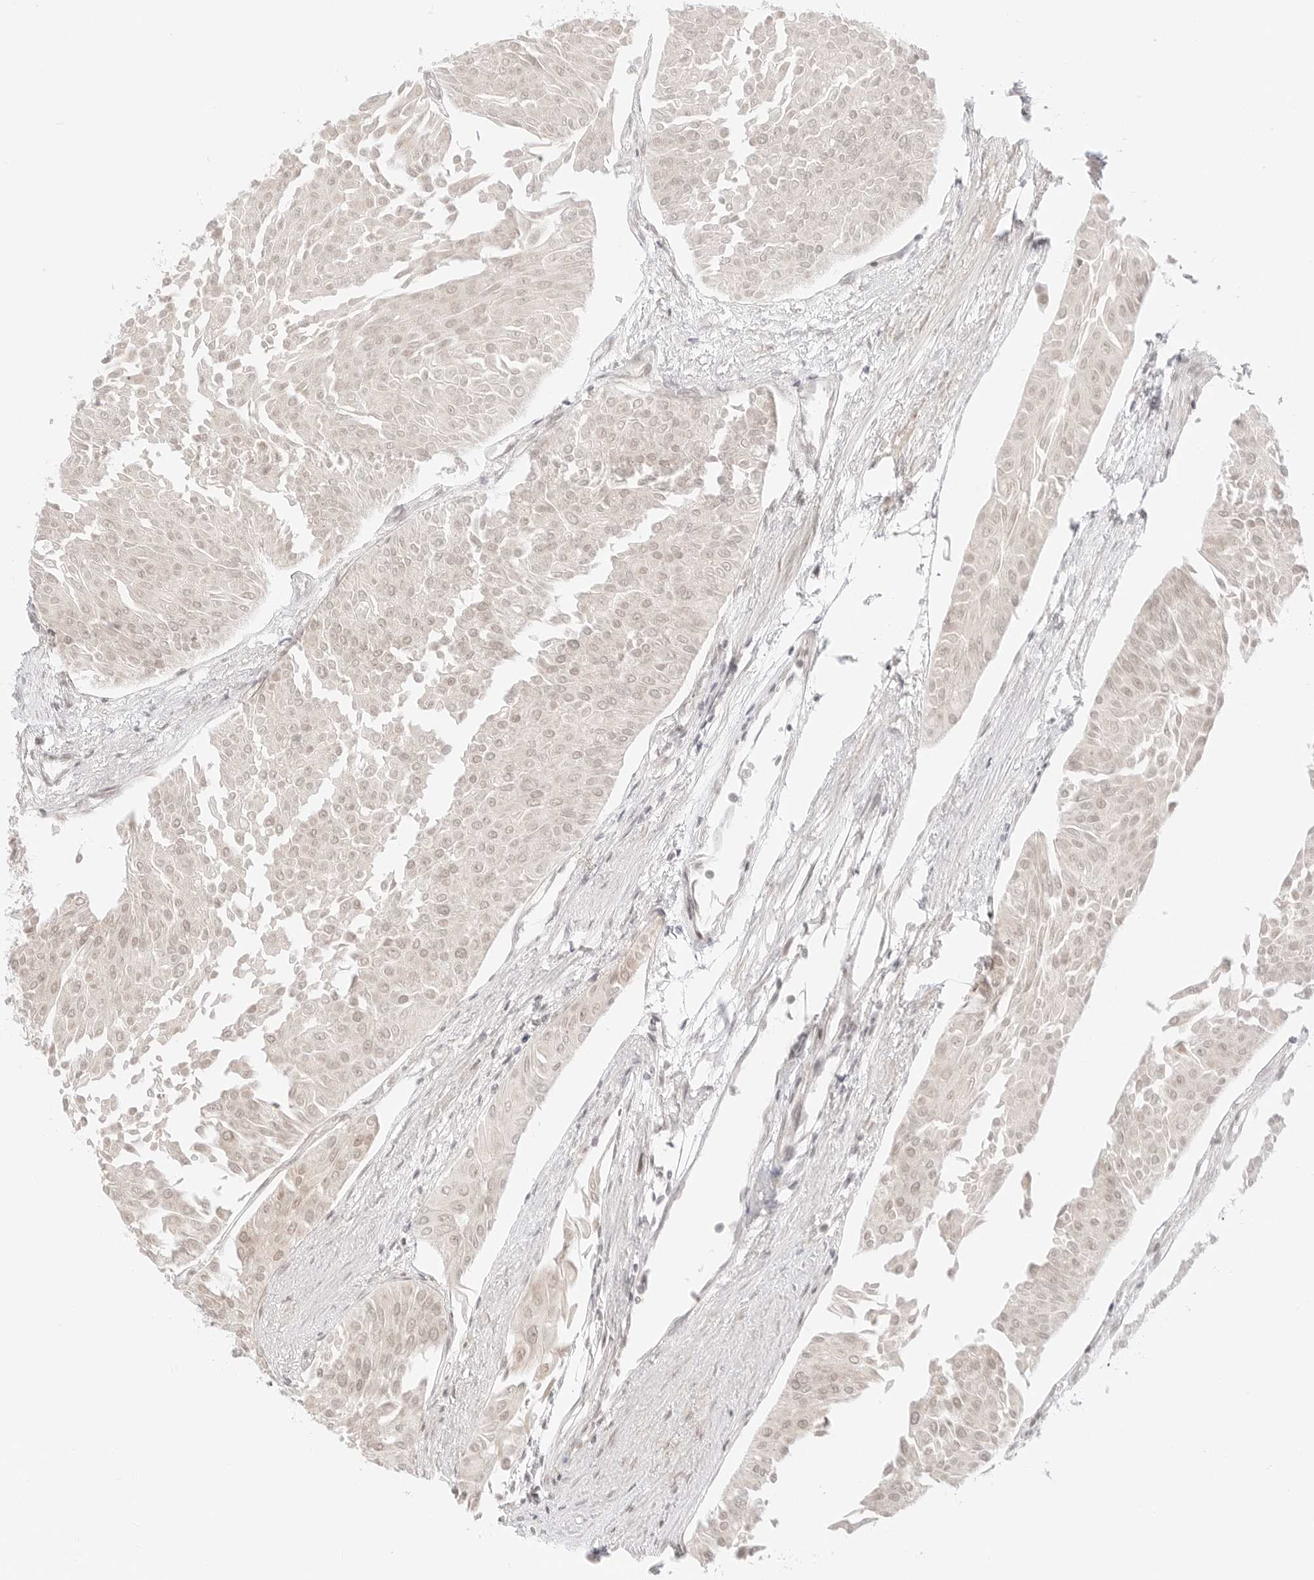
{"staining": {"intensity": "weak", "quantity": "<25%", "location": "nuclear"}, "tissue": "urothelial cancer", "cell_type": "Tumor cells", "image_type": "cancer", "snomed": [{"axis": "morphology", "description": "Urothelial carcinoma, Low grade"}, {"axis": "topography", "description": "Urinary bladder"}], "caption": "Immunohistochemistry of urothelial carcinoma (low-grade) reveals no expression in tumor cells. Nuclei are stained in blue.", "gene": "RPS6KL1", "patient": {"sex": "male", "age": 67}}